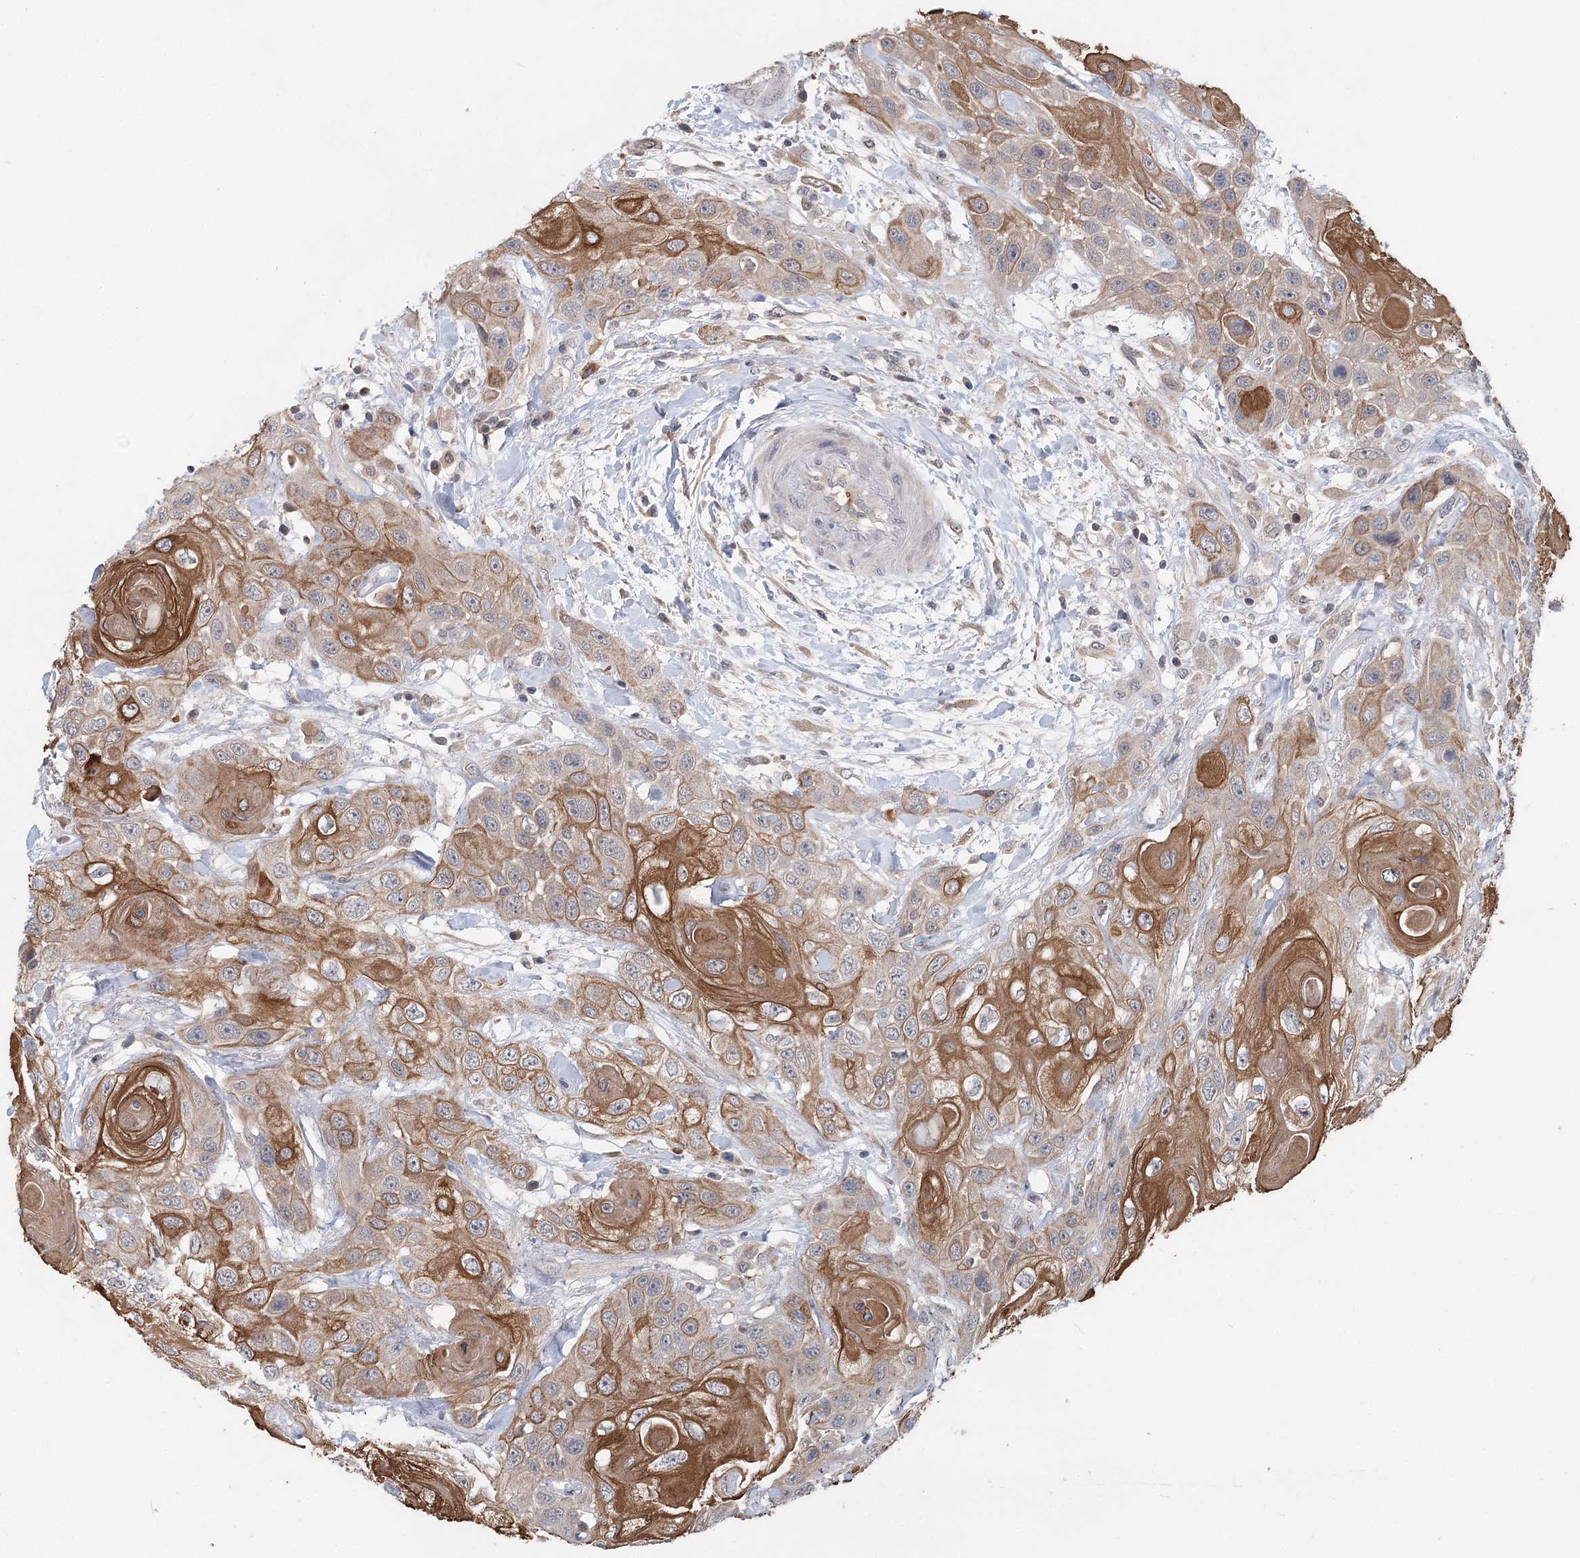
{"staining": {"intensity": "moderate", "quantity": ">75%", "location": "cytoplasmic/membranous"}, "tissue": "head and neck cancer", "cell_type": "Tumor cells", "image_type": "cancer", "snomed": [{"axis": "morphology", "description": "Squamous cell carcinoma, NOS"}, {"axis": "topography", "description": "Head-Neck"}], "caption": "Immunohistochemistry (IHC) histopathology image of neoplastic tissue: human head and neck squamous cell carcinoma stained using immunohistochemistry (IHC) exhibits medium levels of moderate protein expression localized specifically in the cytoplasmic/membranous of tumor cells, appearing as a cytoplasmic/membranous brown color.", "gene": "FBXO7", "patient": {"sex": "female", "age": 43}}